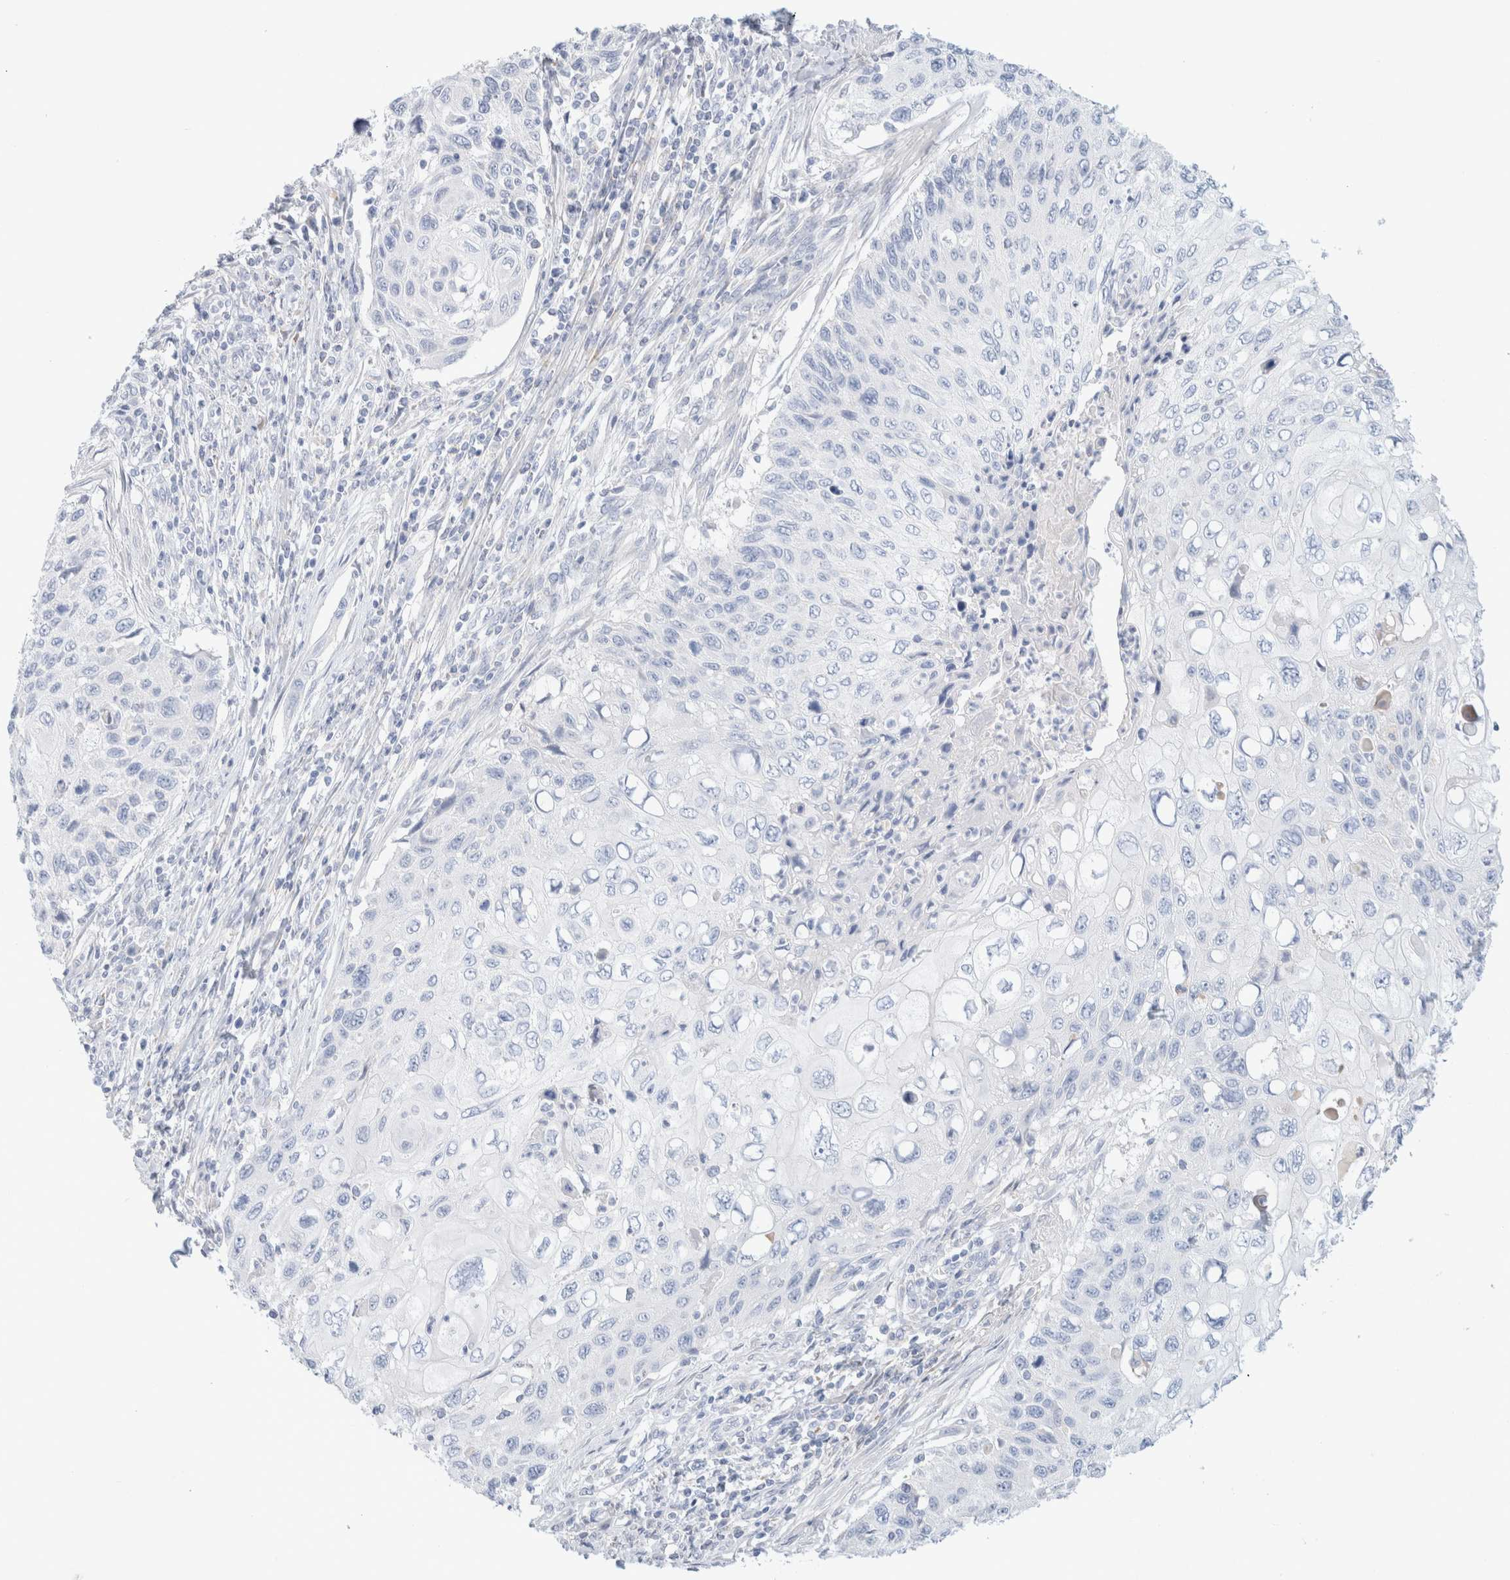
{"staining": {"intensity": "negative", "quantity": "none", "location": "none"}, "tissue": "cervical cancer", "cell_type": "Tumor cells", "image_type": "cancer", "snomed": [{"axis": "morphology", "description": "Squamous cell carcinoma, NOS"}, {"axis": "topography", "description": "Cervix"}], "caption": "IHC micrograph of neoplastic tissue: cervical squamous cell carcinoma stained with DAB exhibits no significant protein expression in tumor cells.", "gene": "CPQ", "patient": {"sex": "female", "age": 70}}